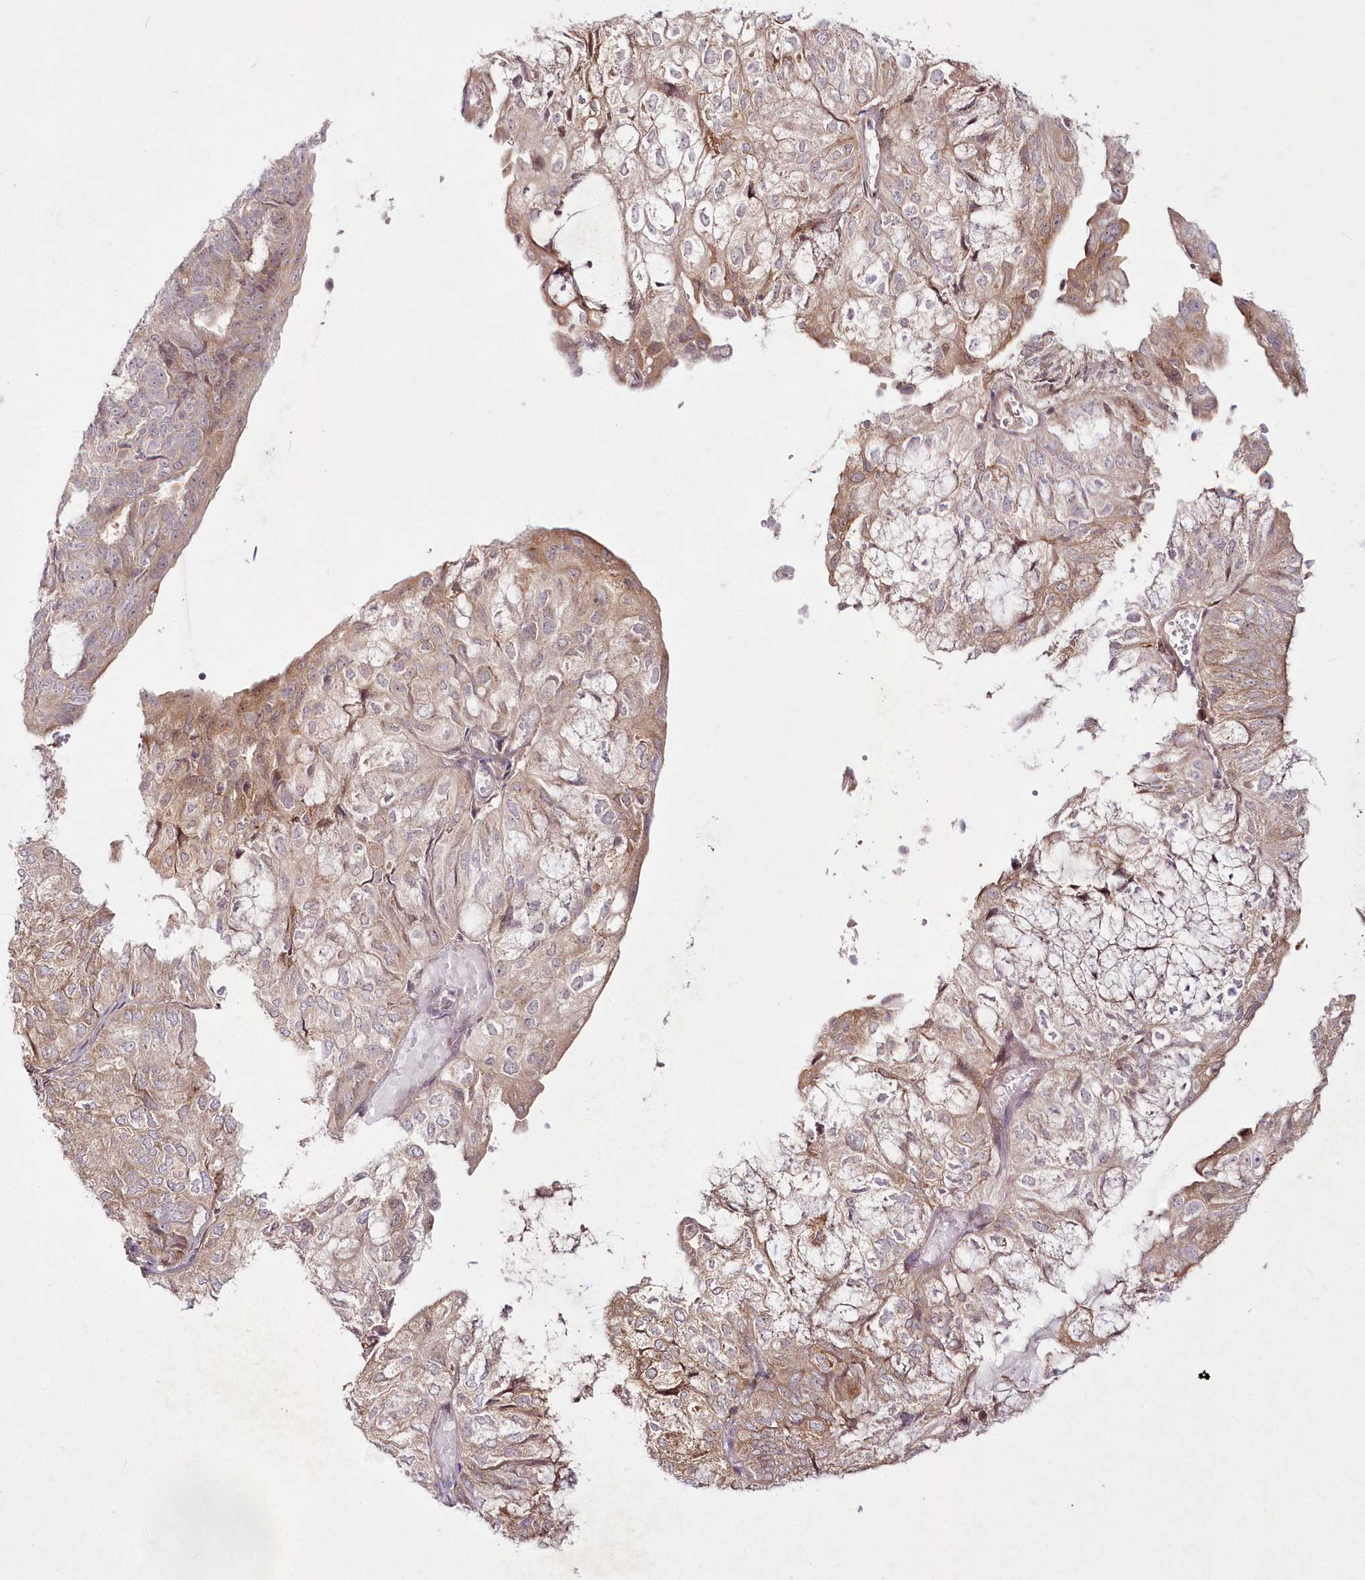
{"staining": {"intensity": "moderate", "quantity": "25%-75%", "location": "cytoplasmic/membranous"}, "tissue": "endometrial cancer", "cell_type": "Tumor cells", "image_type": "cancer", "snomed": [{"axis": "morphology", "description": "Adenocarcinoma, NOS"}, {"axis": "topography", "description": "Endometrium"}], "caption": "Immunohistochemical staining of endometrial cancer demonstrates moderate cytoplasmic/membranous protein staining in approximately 25%-75% of tumor cells.", "gene": "IPMK", "patient": {"sex": "female", "age": 81}}